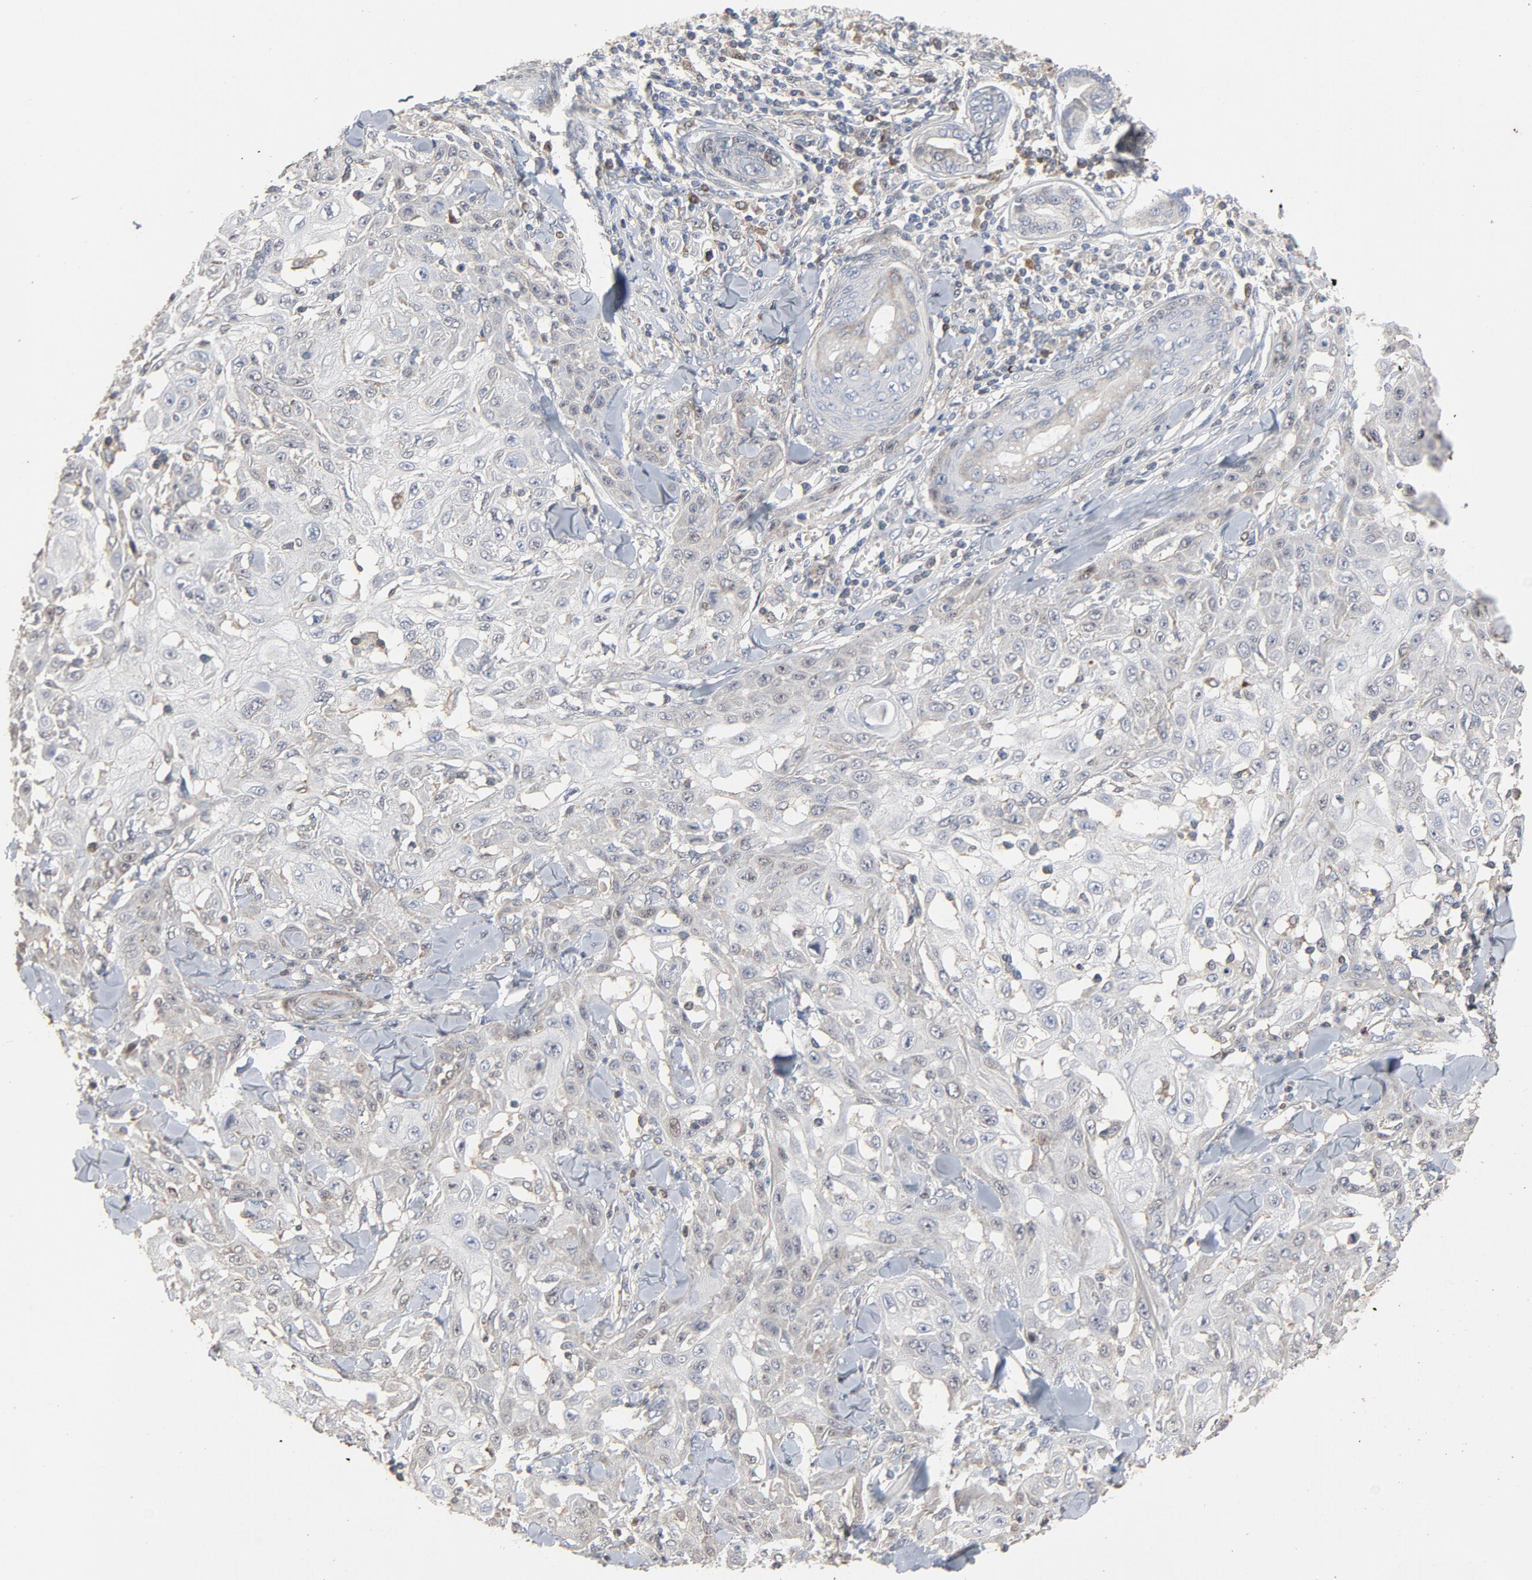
{"staining": {"intensity": "negative", "quantity": "none", "location": "none"}, "tissue": "skin cancer", "cell_type": "Tumor cells", "image_type": "cancer", "snomed": [{"axis": "morphology", "description": "Squamous cell carcinoma, NOS"}, {"axis": "topography", "description": "Skin"}], "caption": "The photomicrograph demonstrates no significant staining in tumor cells of skin cancer (squamous cell carcinoma).", "gene": "CDK6", "patient": {"sex": "male", "age": 24}}